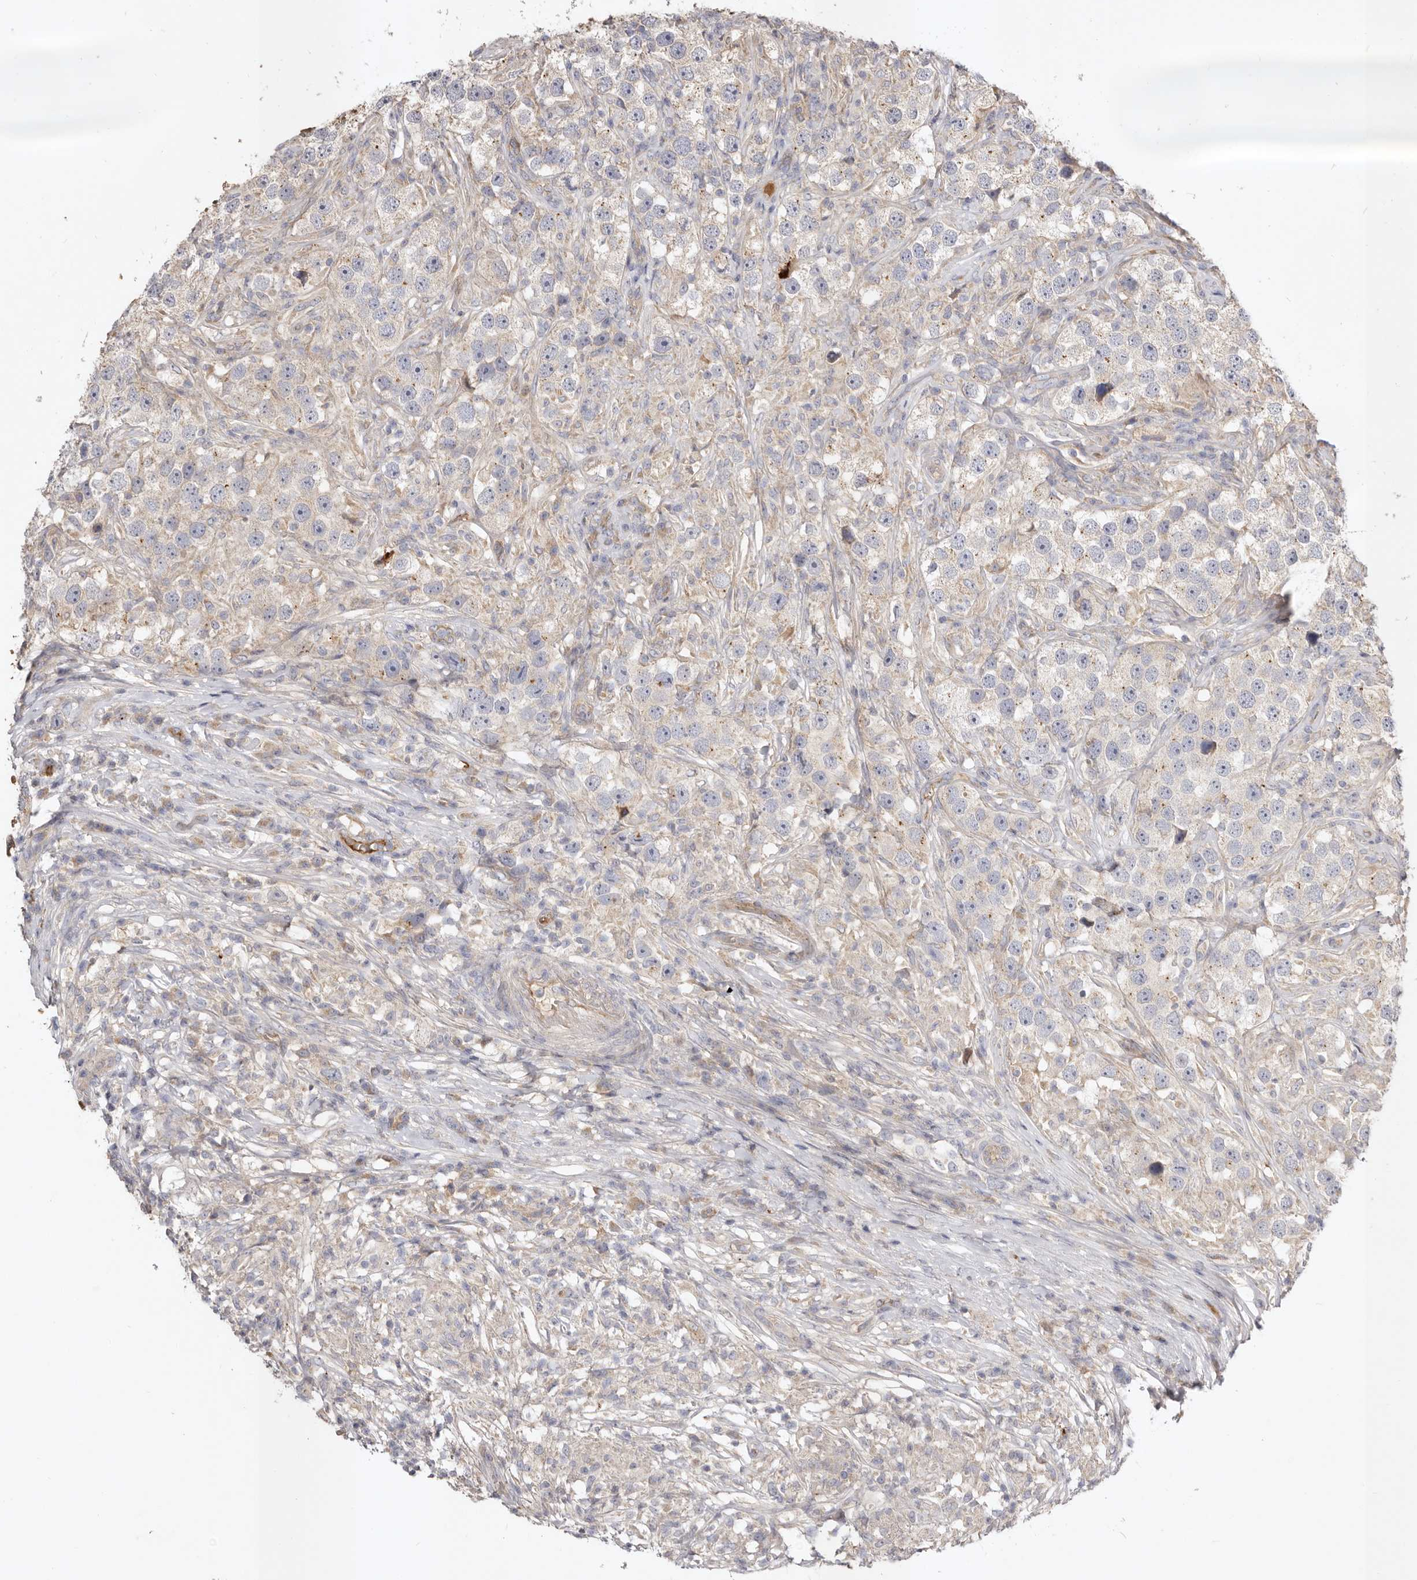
{"staining": {"intensity": "negative", "quantity": "none", "location": "none"}, "tissue": "testis cancer", "cell_type": "Tumor cells", "image_type": "cancer", "snomed": [{"axis": "morphology", "description": "Seminoma, NOS"}, {"axis": "topography", "description": "Testis"}], "caption": "This is a photomicrograph of immunohistochemistry staining of testis cancer, which shows no staining in tumor cells.", "gene": "ADAMTS9", "patient": {"sex": "male", "age": 49}}